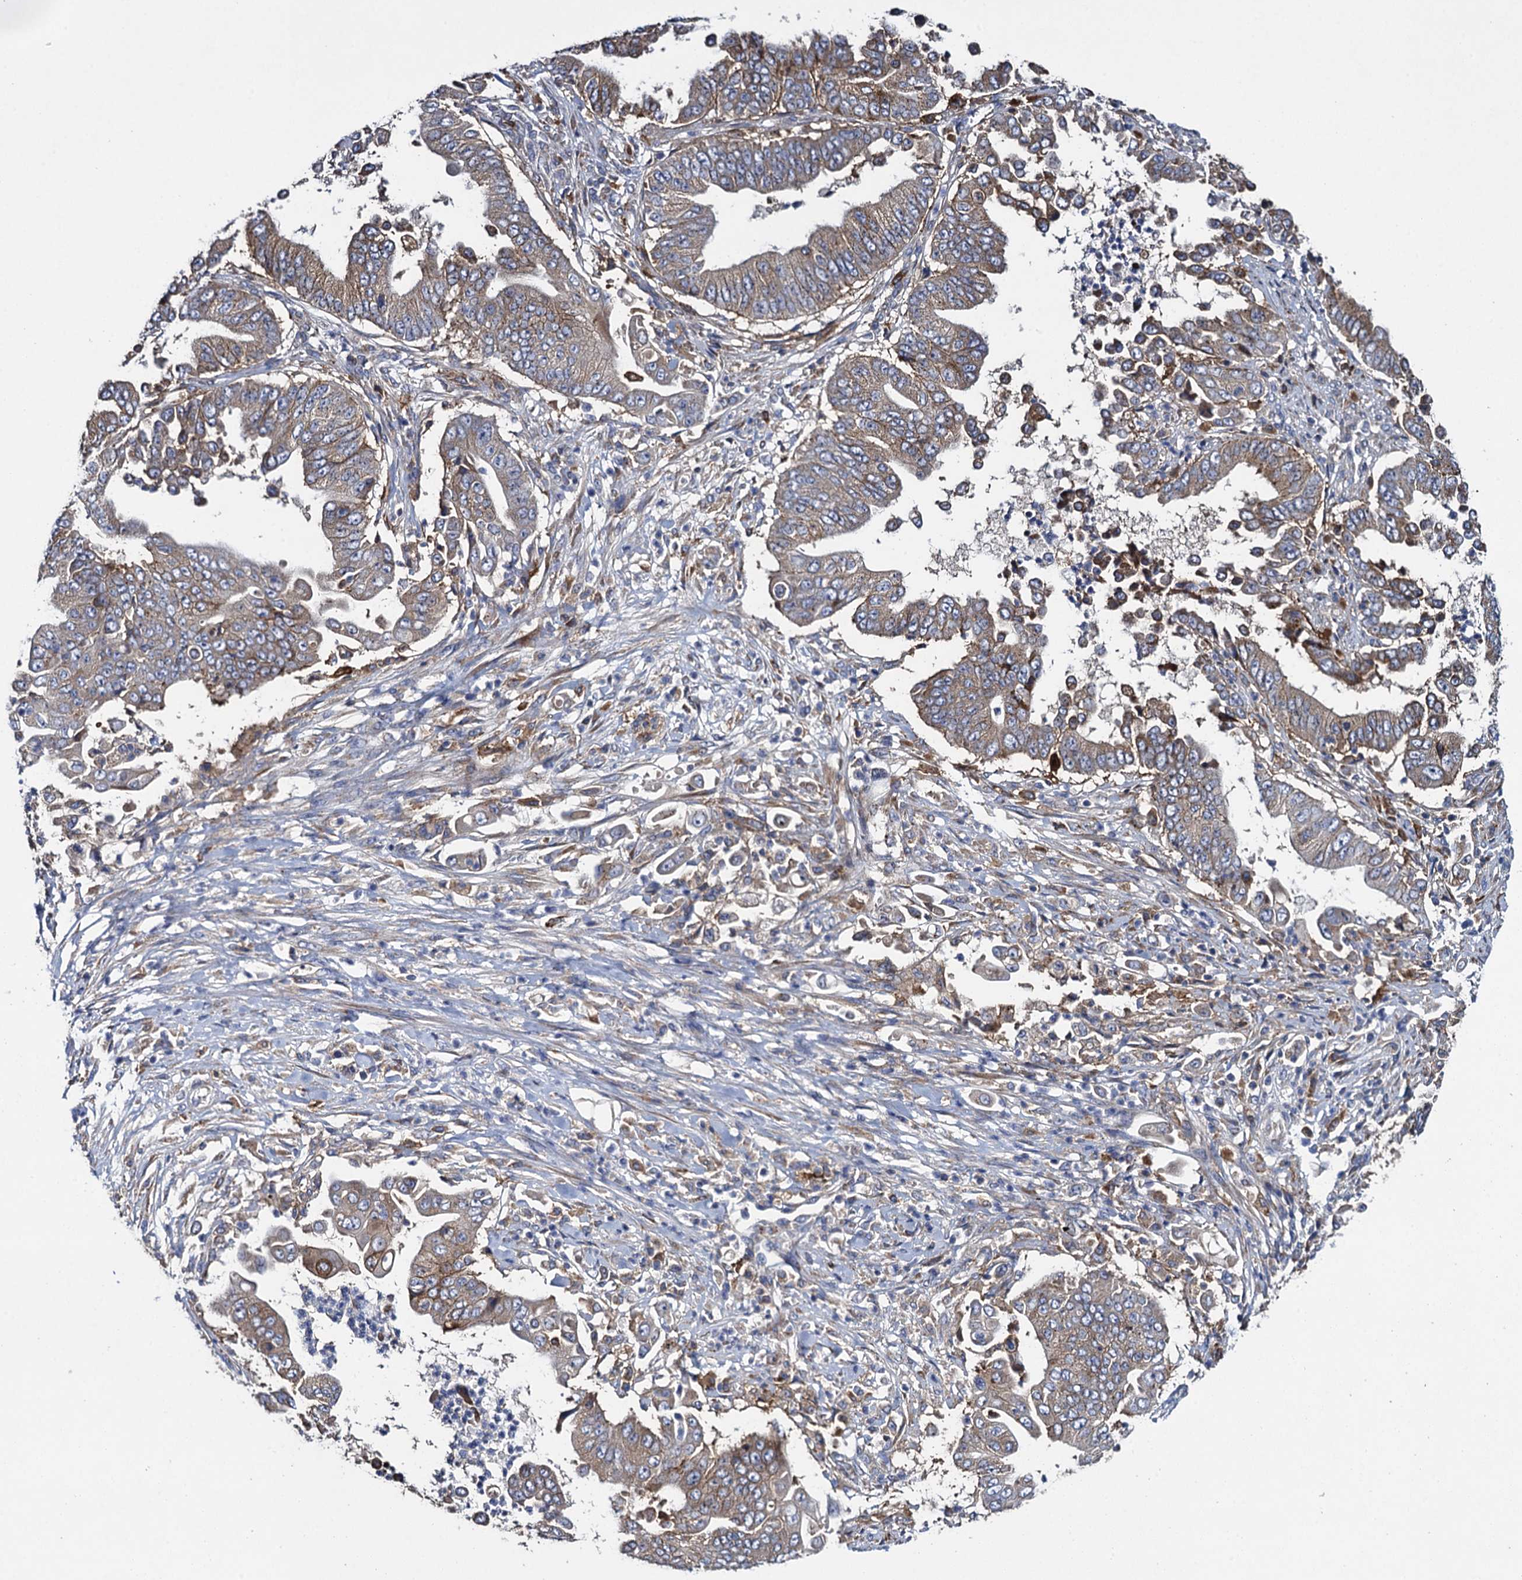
{"staining": {"intensity": "moderate", "quantity": "25%-75%", "location": "cytoplasmic/membranous"}, "tissue": "pancreatic cancer", "cell_type": "Tumor cells", "image_type": "cancer", "snomed": [{"axis": "morphology", "description": "Adenocarcinoma, NOS"}, {"axis": "topography", "description": "Pancreas"}], "caption": "Protein staining of pancreatic adenocarcinoma tissue exhibits moderate cytoplasmic/membranous staining in about 25%-75% of tumor cells. The staining was performed using DAB (3,3'-diaminobenzidine), with brown indicating positive protein expression. Nuclei are stained blue with hematoxylin.", "gene": "TXNDC11", "patient": {"sex": "female", "age": 77}}